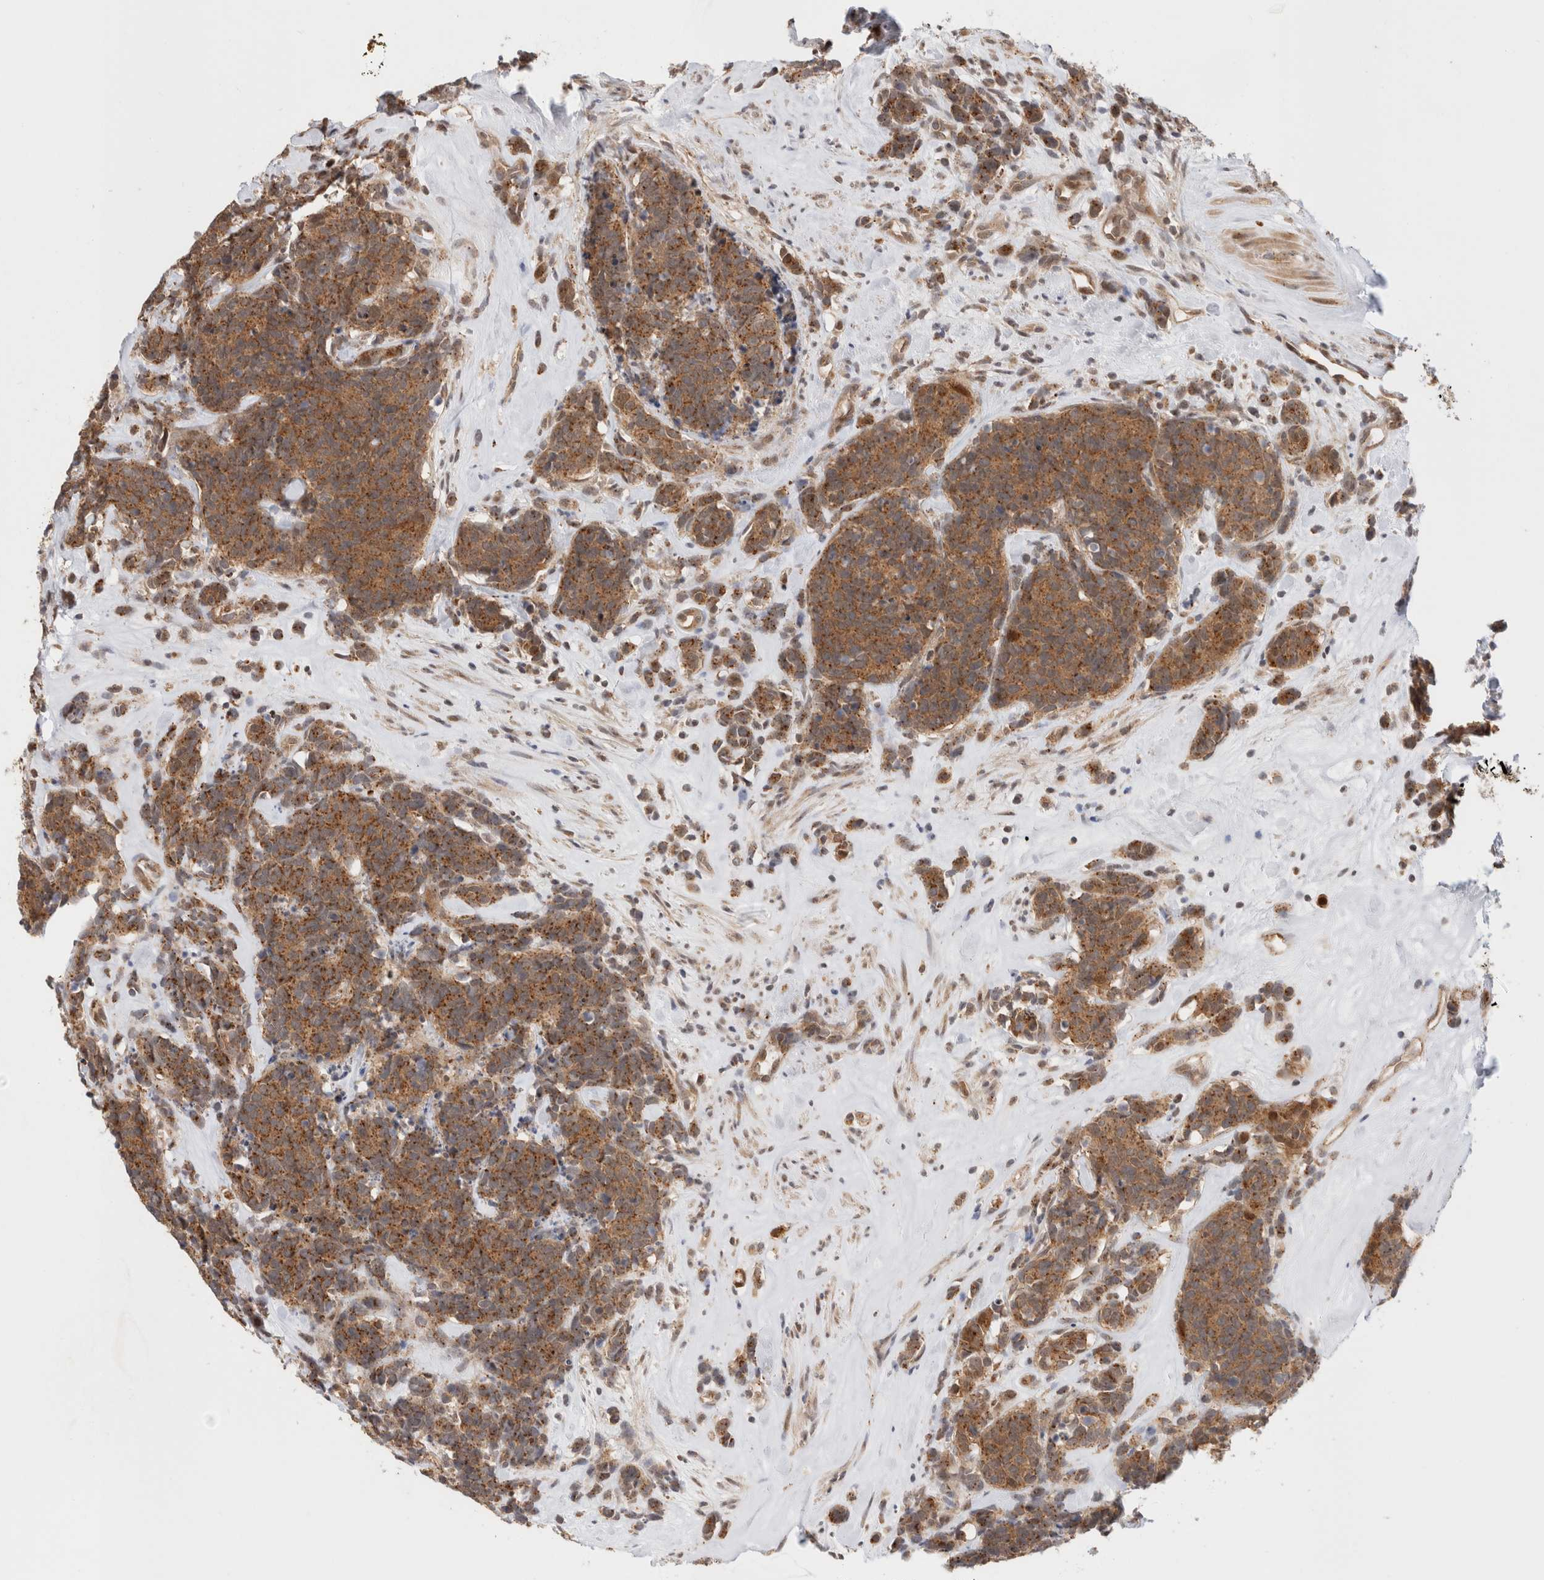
{"staining": {"intensity": "moderate", "quantity": ">75%", "location": "cytoplasmic/membranous"}, "tissue": "carcinoid", "cell_type": "Tumor cells", "image_type": "cancer", "snomed": [{"axis": "morphology", "description": "Carcinoma, NOS"}, {"axis": "morphology", "description": "Carcinoid, malignant, NOS"}, {"axis": "topography", "description": "Urinary bladder"}], "caption": "Immunohistochemical staining of carcinoma shows medium levels of moderate cytoplasmic/membranous positivity in approximately >75% of tumor cells.", "gene": "OTUD6B", "patient": {"sex": "male", "age": 57}}